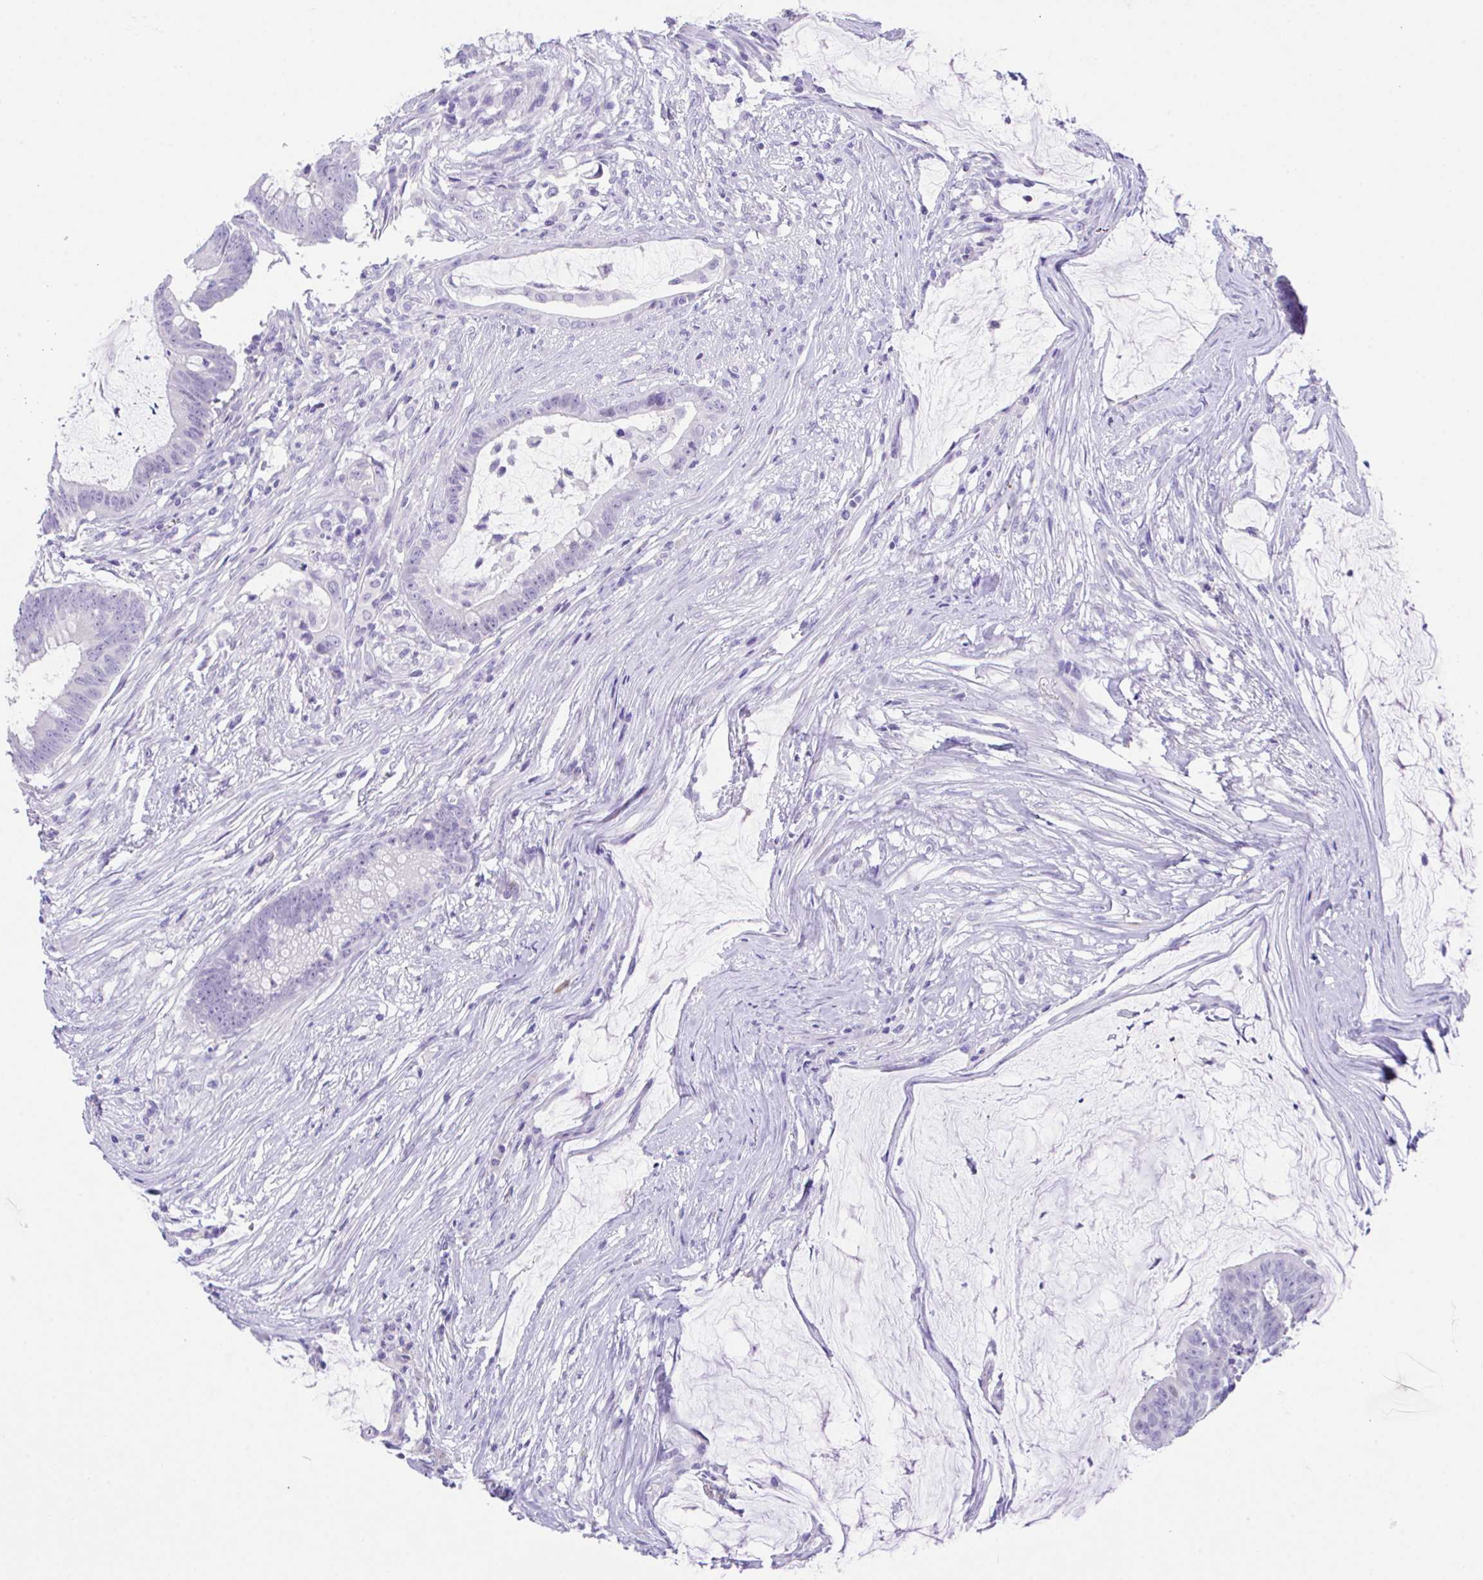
{"staining": {"intensity": "negative", "quantity": "none", "location": "none"}, "tissue": "colorectal cancer", "cell_type": "Tumor cells", "image_type": "cancer", "snomed": [{"axis": "morphology", "description": "Adenocarcinoma, NOS"}, {"axis": "topography", "description": "Colon"}], "caption": "An image of human adenocarcinoma (colorectal) is negative for staining in tumor cells. (Stains: DAB immunohistochemistry (IHC) with hematoxylin counter stain, Microscopy: brightfield microscopy at high magnification).", "gene": "HACD4", "patient": {"sex": "male", "age": 62}}